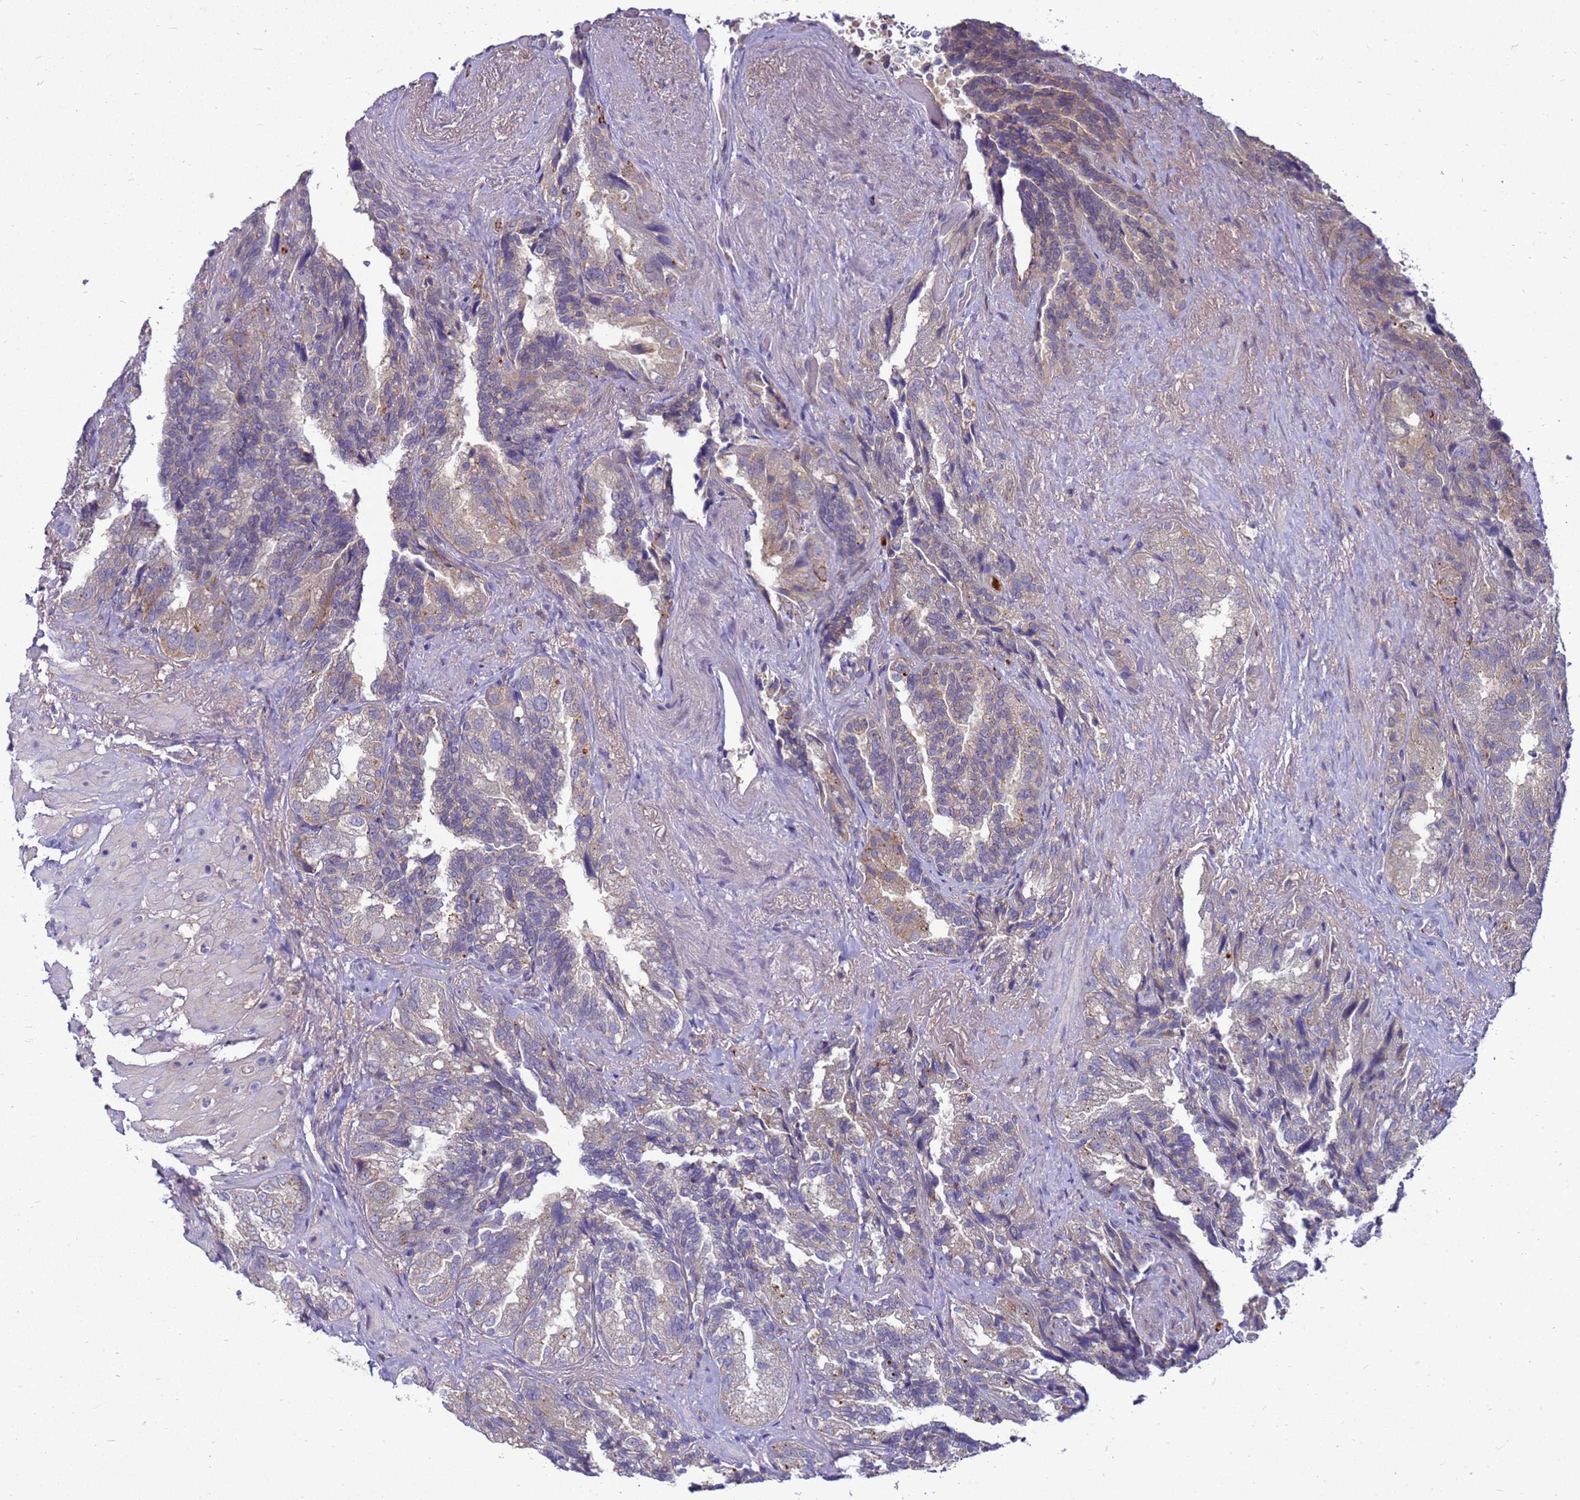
{"staining": {"intensity": "weak", "quantity": "25%-75%", "location": "cytoplasmic/membranous"}, "tissue": "seminal vesicle", "cell_type": "Glandular cells", "image_type": "normal", "snomed": [{"axis": "morphology", "description": "Normal tissue, NOS"}, {"axis": "topography", "description": "Seminal veicle"}, {"axis": "topography", "description": "Peripheral nerve tissue"}], "caption": "Immunohistochemistry micrograph of normal seminal vesicle: seminal vesicle stained using immunohistochemistry reveals low levels of weak protein expression localized specifically in the cytoplasmic/membranous of glandular cells, appearing as a cytoplasmic/membranous brown color.", "gene": "ENOPH1", "patient": {"sex": "male", "age": 63}}